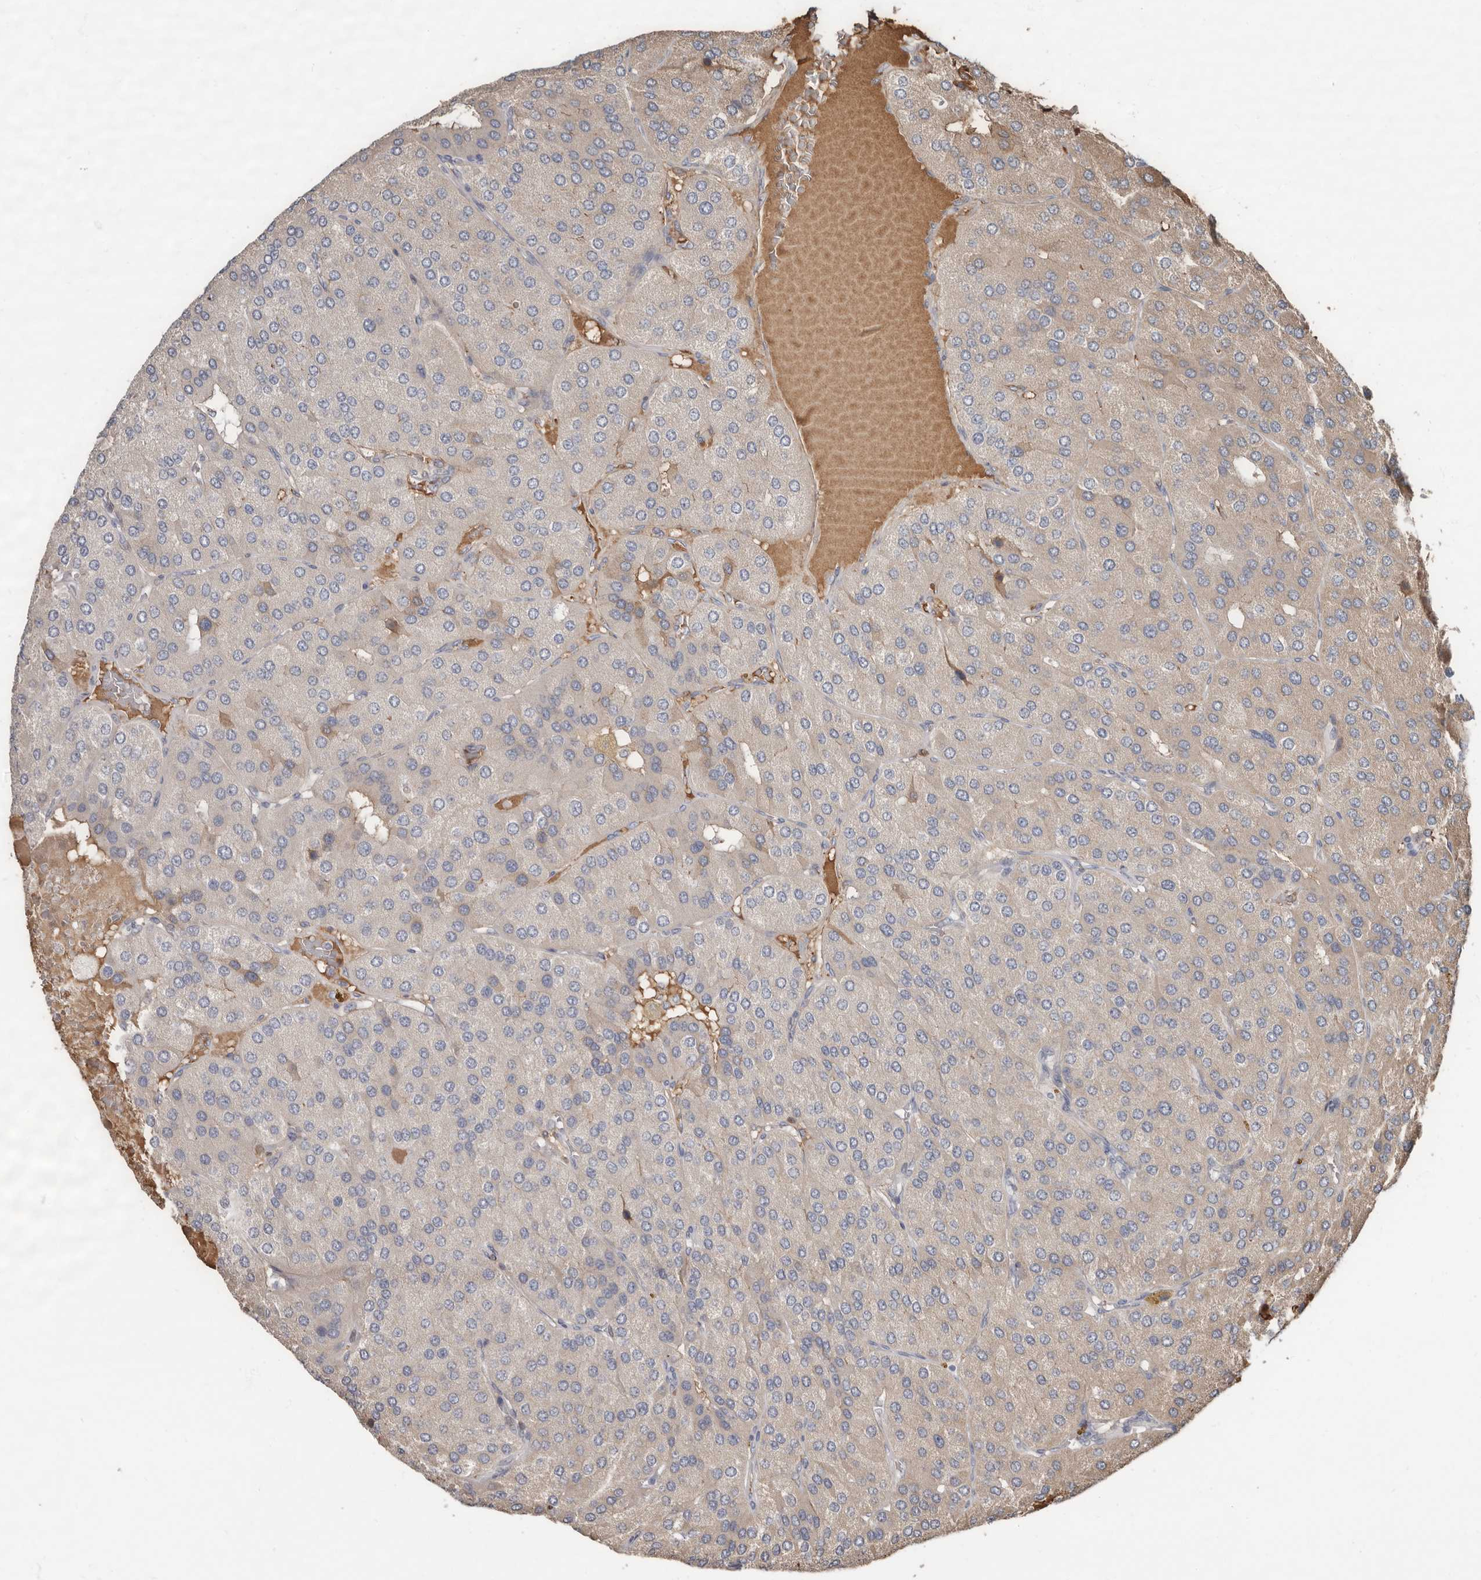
{"staining": {"intensity": "weak", "quantity": "<25%", "location": "cytoplasmic/membranous"}, "tissue": "parathyroid gland", "cell_type": "Glandular cells", "image_type": "normal", "snomed": [{"axis": "morphology", "description": "Normal tissue, NOS"}, {"axis": "morphology", "description": "Adenoma, NOS"}, {"axis": "topography", "description": "Parathyroid gland"}], "caption": "Image shows no protein expression in glandular cells of normal parathyroid gland.", "gene": "LRGUK", "patient": {"sex": "female", "age": 86}}